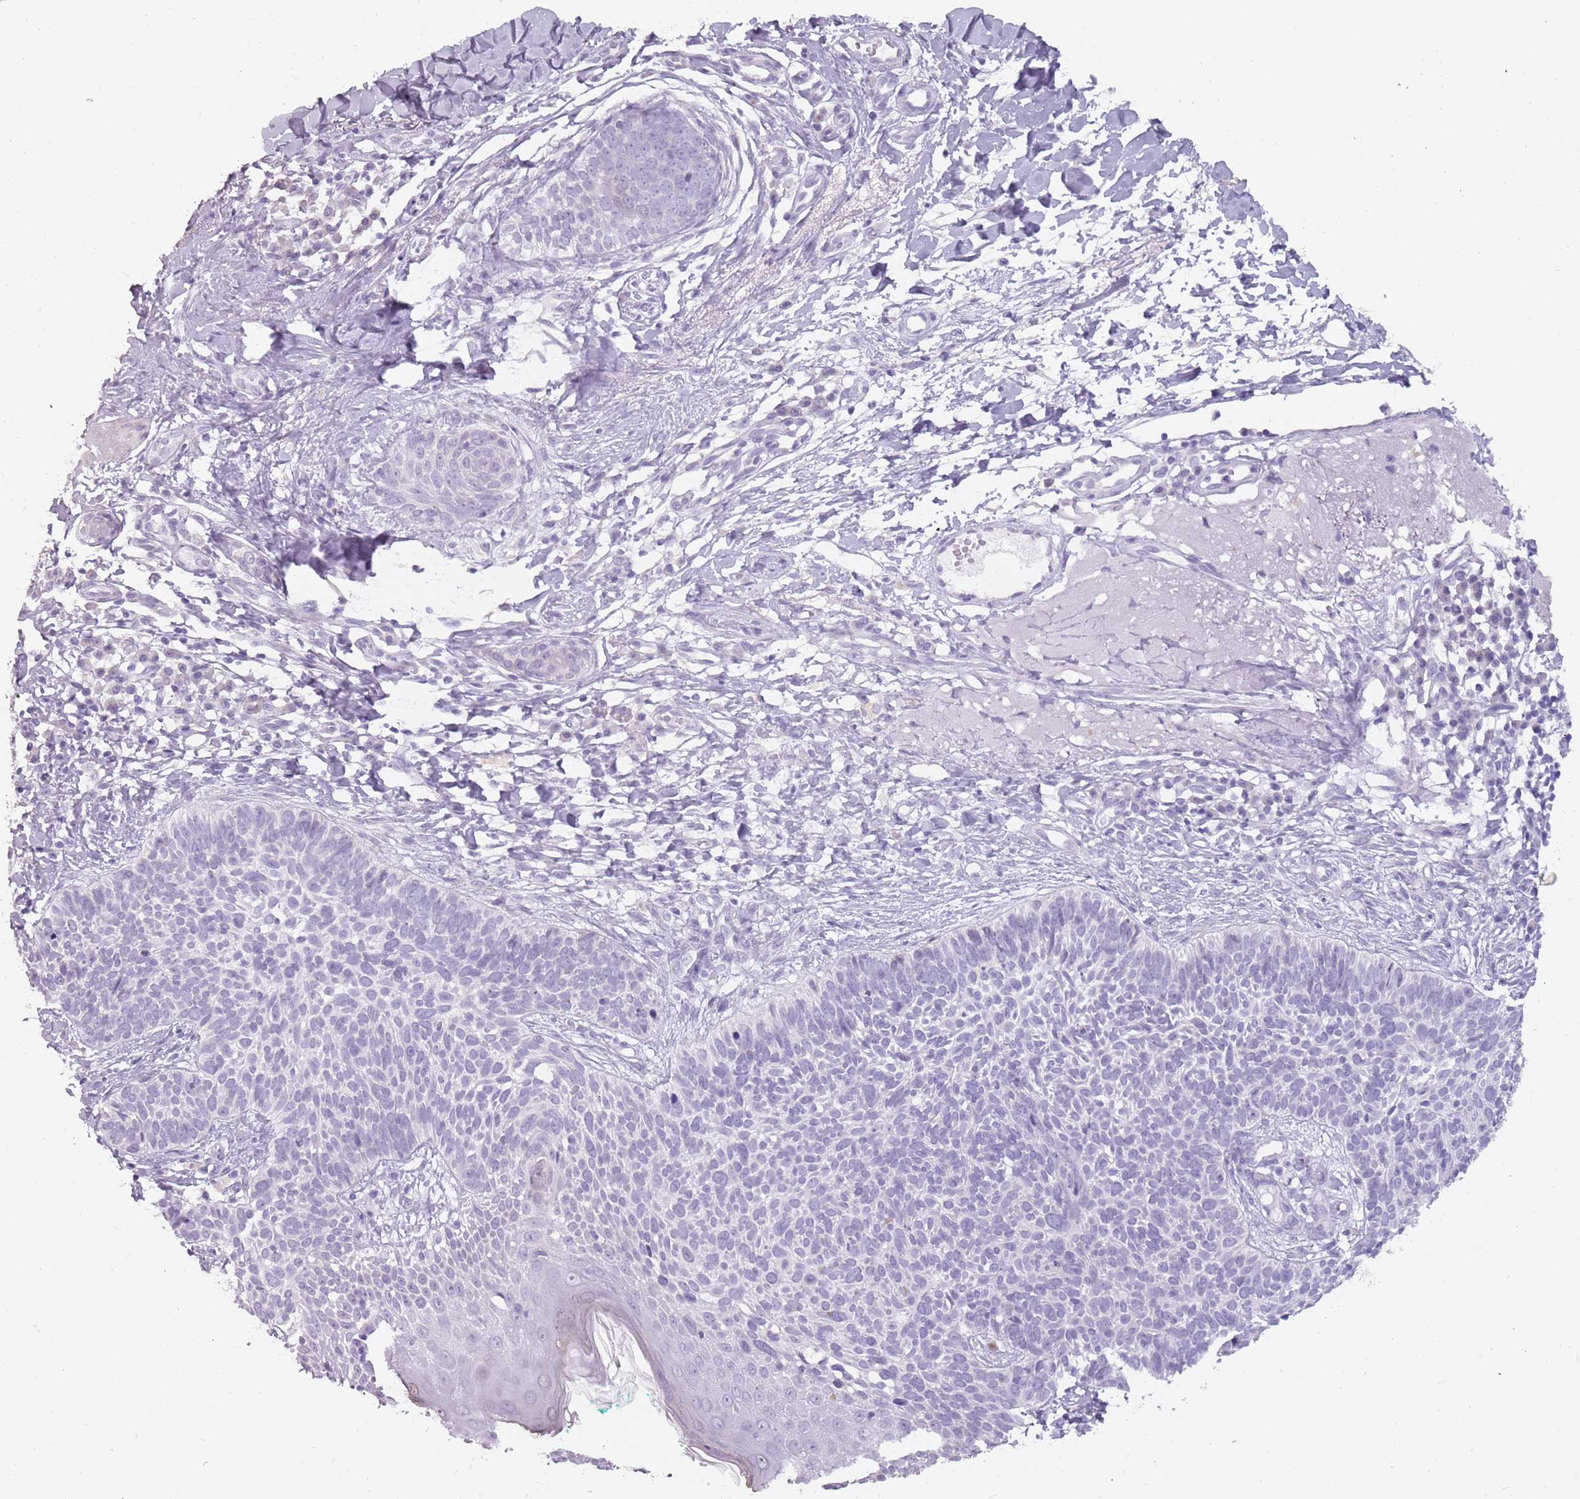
{"staining": {"intensity": "negative", "quantity": "none", "location": "none"}, "tissue": "skin cancer", "cell_type": "Tumor cells", "image_type": "cancer", "snomed": [{"axis": "morphology", "description": "Basal cell carcinoma"}, {"axis": "topography", "description": "Skin"}], "caption": "Immunohistochemistry (IHC) image of neoplastic tissue: human basal cell carcinoma (skin) stained with DAB (3,3'-diaminobenzidine) reveals no significant protein positivity in tumor cells. (DAB (3,3'-diaminobenzidine) IHC with hematoxylin counter stain).", "gene": "DDX4", "patient": {"sex": "male", "age": 72}}